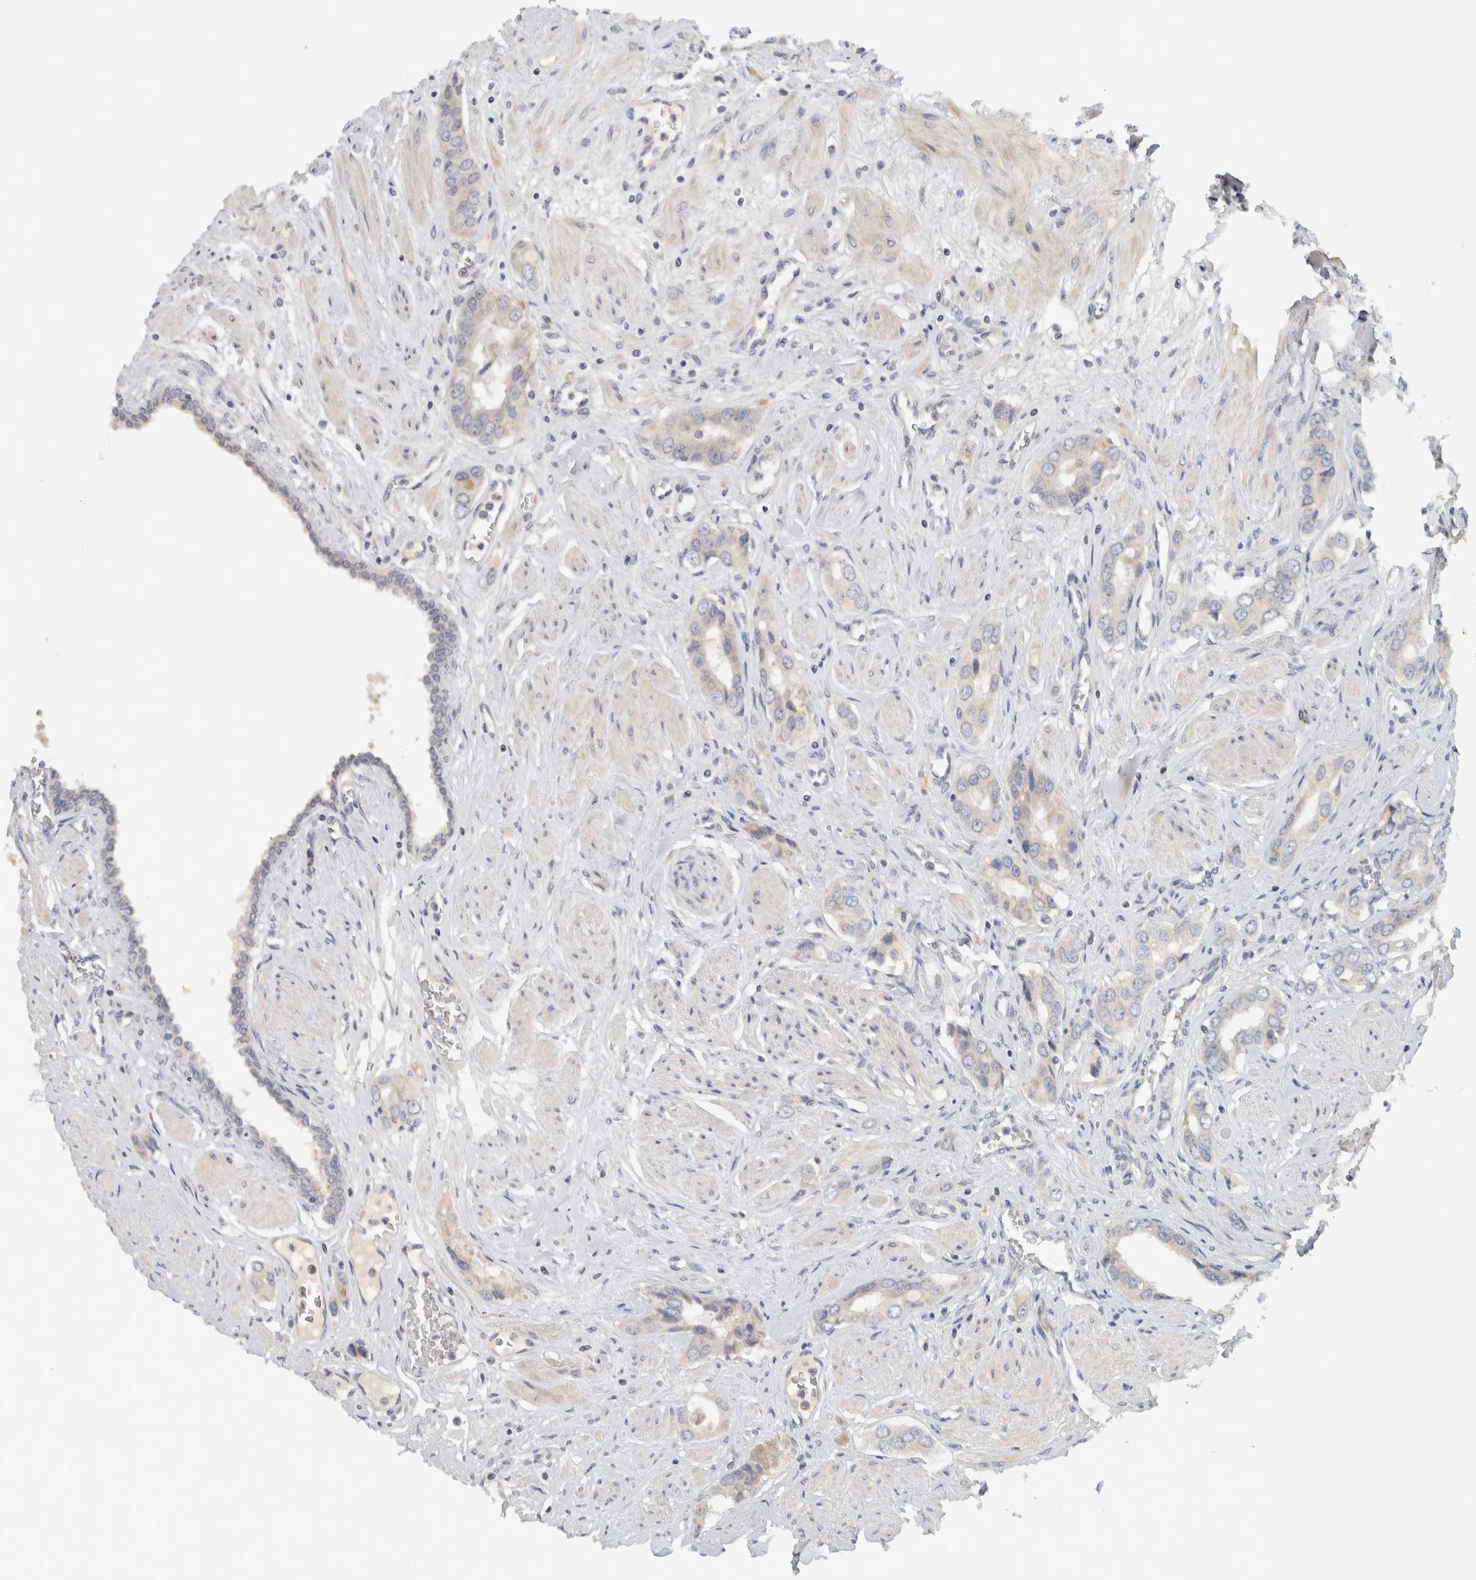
{"staining": {"intensity": "negative", "quantity": "none", "location": "none"}, "tissue": "prostate cancer", "cell_type": "Tumor cells", "image_type": "cancer", "snomed": [{"axis": "morphology", "description": "Adenocarcinoma, High grade"}, {"axis": "topography", "description": "Prostate"}], "caption": "This is an immunohistochemistry (IHC) micrograph of human high-grade adenocarcinoma (prostate). There is no positivity in tumor cells.", "gene": "AFP", "patient": {"sex": "male", "age": 52}}